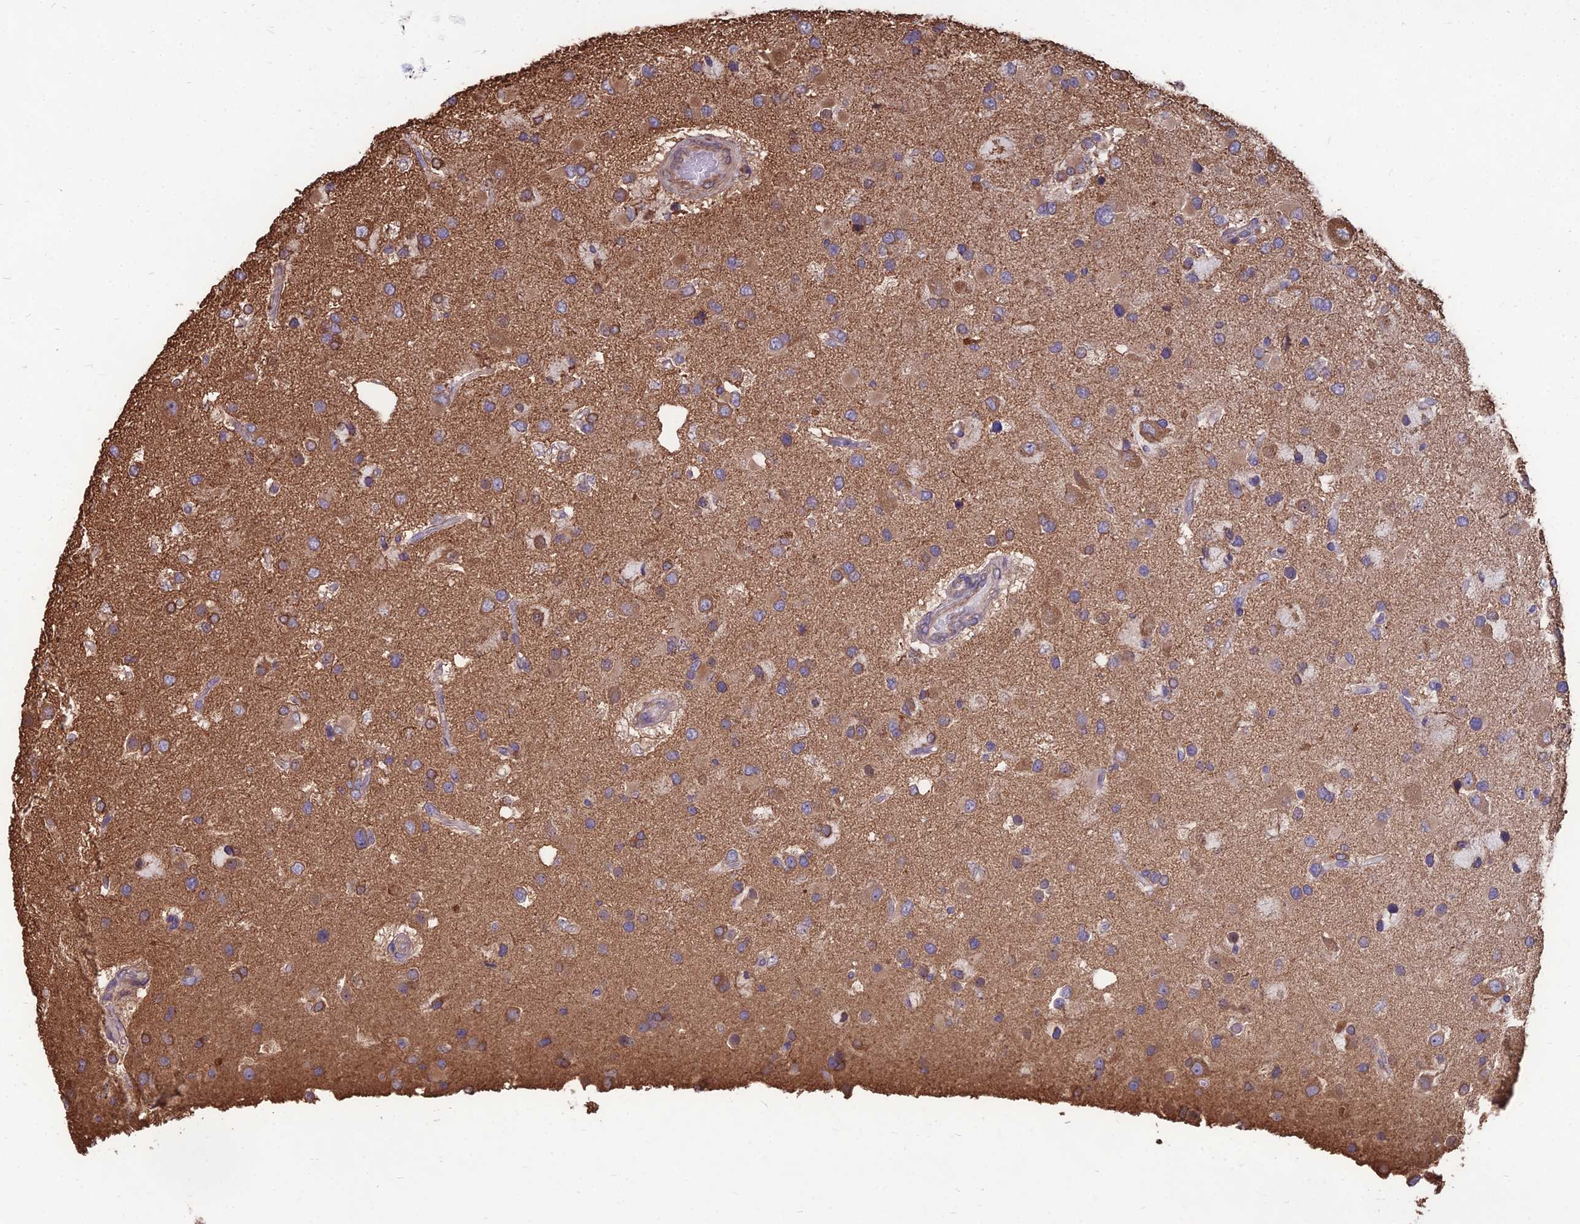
{"staining": {"intensity": "moderate", "quantity": "25%-75%", "location": "cytoplasmic/membranous"}, "tissue": "glioma", "cell_type": "Tumor cells", "image_type": "cancer", "snomed": [{"axis": "morphology", "description": "Glioma, malignant, High grade"}, {"axis": "topography", "description": "Brain"}], "caption": "Immunohistochemistry (IHC) (DAB (3,3'-diaminobenzidine)) staining of human glioma demonstrates moderate cytoplasmic/membranous protein staining in approximately 25%-75% of tumor cells.", "gene": "LSM6", "patient": {"sex": "male", "age": 53}}